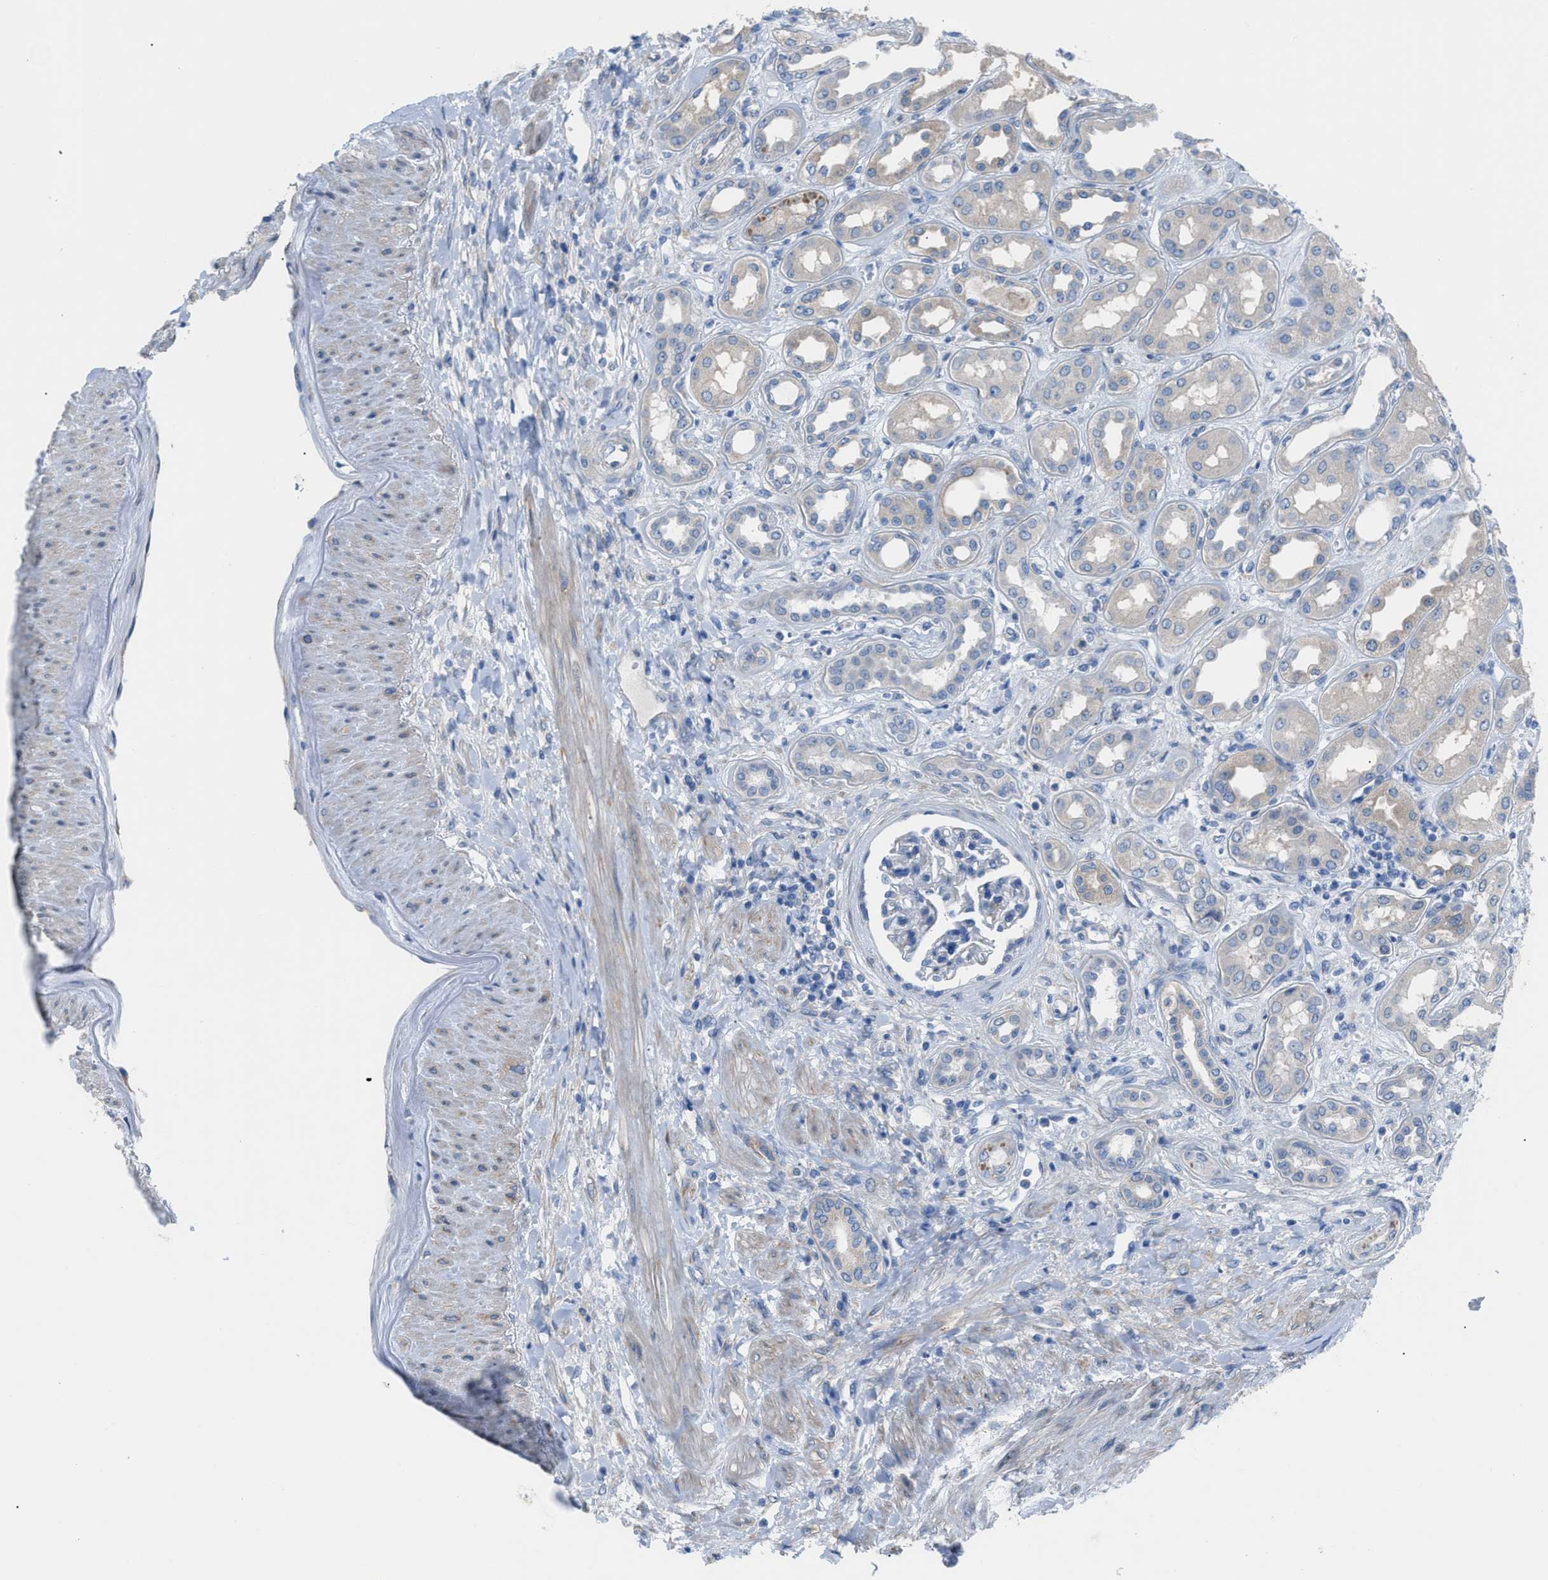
{"staining": {"intensity": "negative", "quantity": "none", "location": "none"}, "tissue": "kidney", "cell_type": "Cells in glomeruli", "image_type": "normal", "snomed": [{"axis": "morphology", "description": "Normal tissue, NOS"}, {"axis": "topography", "description": "Kidney"}], "caption": "IHC of normal kidney demonstrates no staining in cells in glomeruli. Nuclei are stained in blue.", "gene": "ITPR1", "patient": {"sex": "male", "age": 59}}